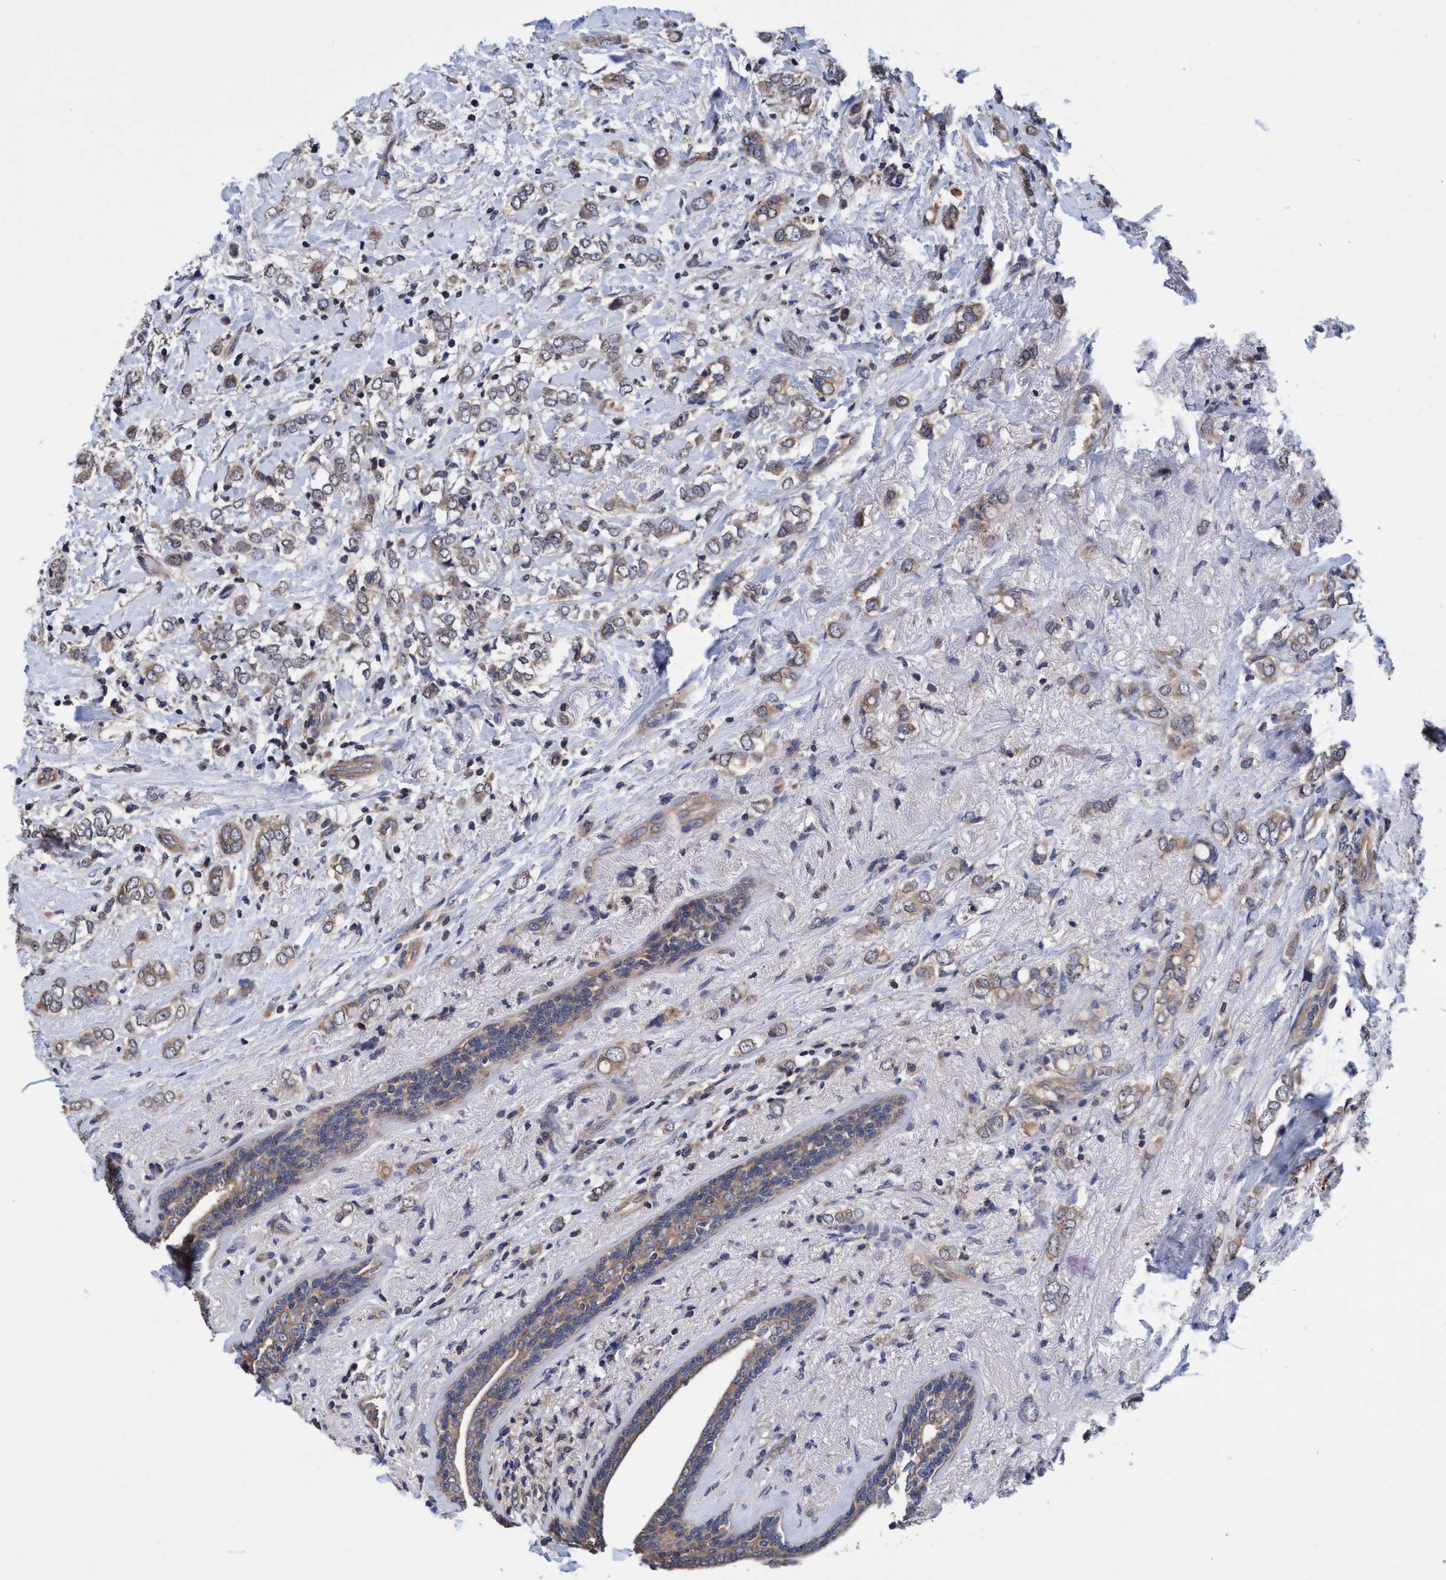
{"staining": {"intensity": "weak", "quantity": ">75%", "location": "cytoplasmic/membranous"}, "tissue": "breast cancer", "cell_type": "Tumor cells", "image_type": "cancer", "snomed": [{"axis": "morphology", "description": "Normal tissue, NOS"}, {"axis": "morphology", "description": "Lobular carcinoma"}, {"axis": "topography", "description": "Breast"}], "caption": "This is a histology image of IHC staining of breast cancer (lobular carcinoma), which shows weak expression in the cytoplasmic/membranous of tumor cells.", "gene": "CALCOCO2", "patient": {"sex": "female", "age": 47}}